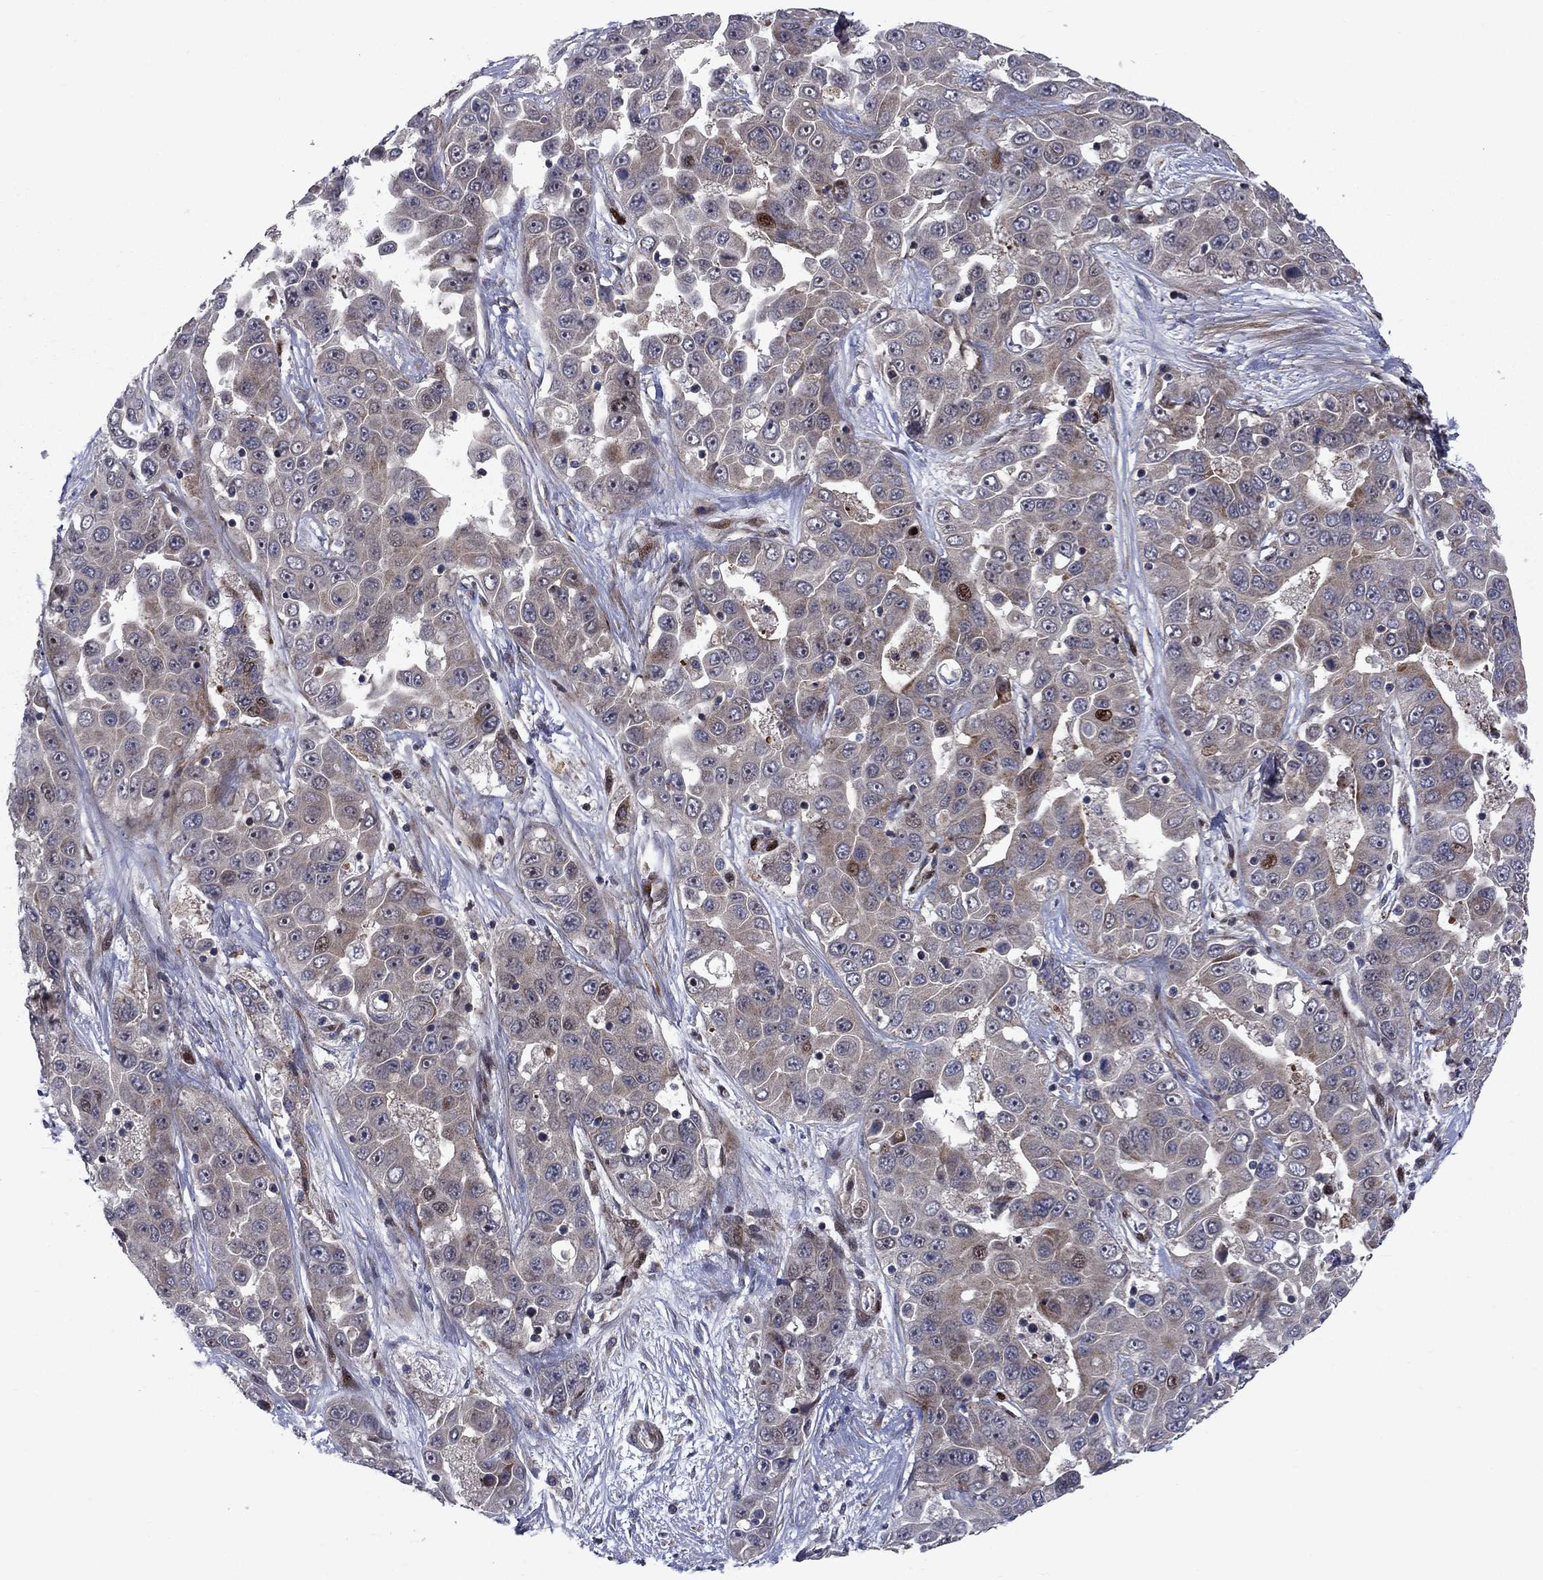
{"staining": {"intensity": "moderate", "quantity": "<25%", "location": "cytoplasmic/membranous"}, "tissue": "liver cancer", "cell_type": "Tumor cells", "image_type": "cancer", "snomed": [{"axis": "morphology", "description": "Cholangiocarcinoma"}, {"axis": "topography", "description": "Liver"}], "caption": "Immunohistochemistry (DAB (3,3'-diaminobenzidine)) staining of liver cancer (cholangiocarcinoma) displays moderate cytoplasmic/membranous protein positivity in approximately <25% of tumor cells.", "gene": "MIOS", "patient": {"sex": "female", "age": 52}}